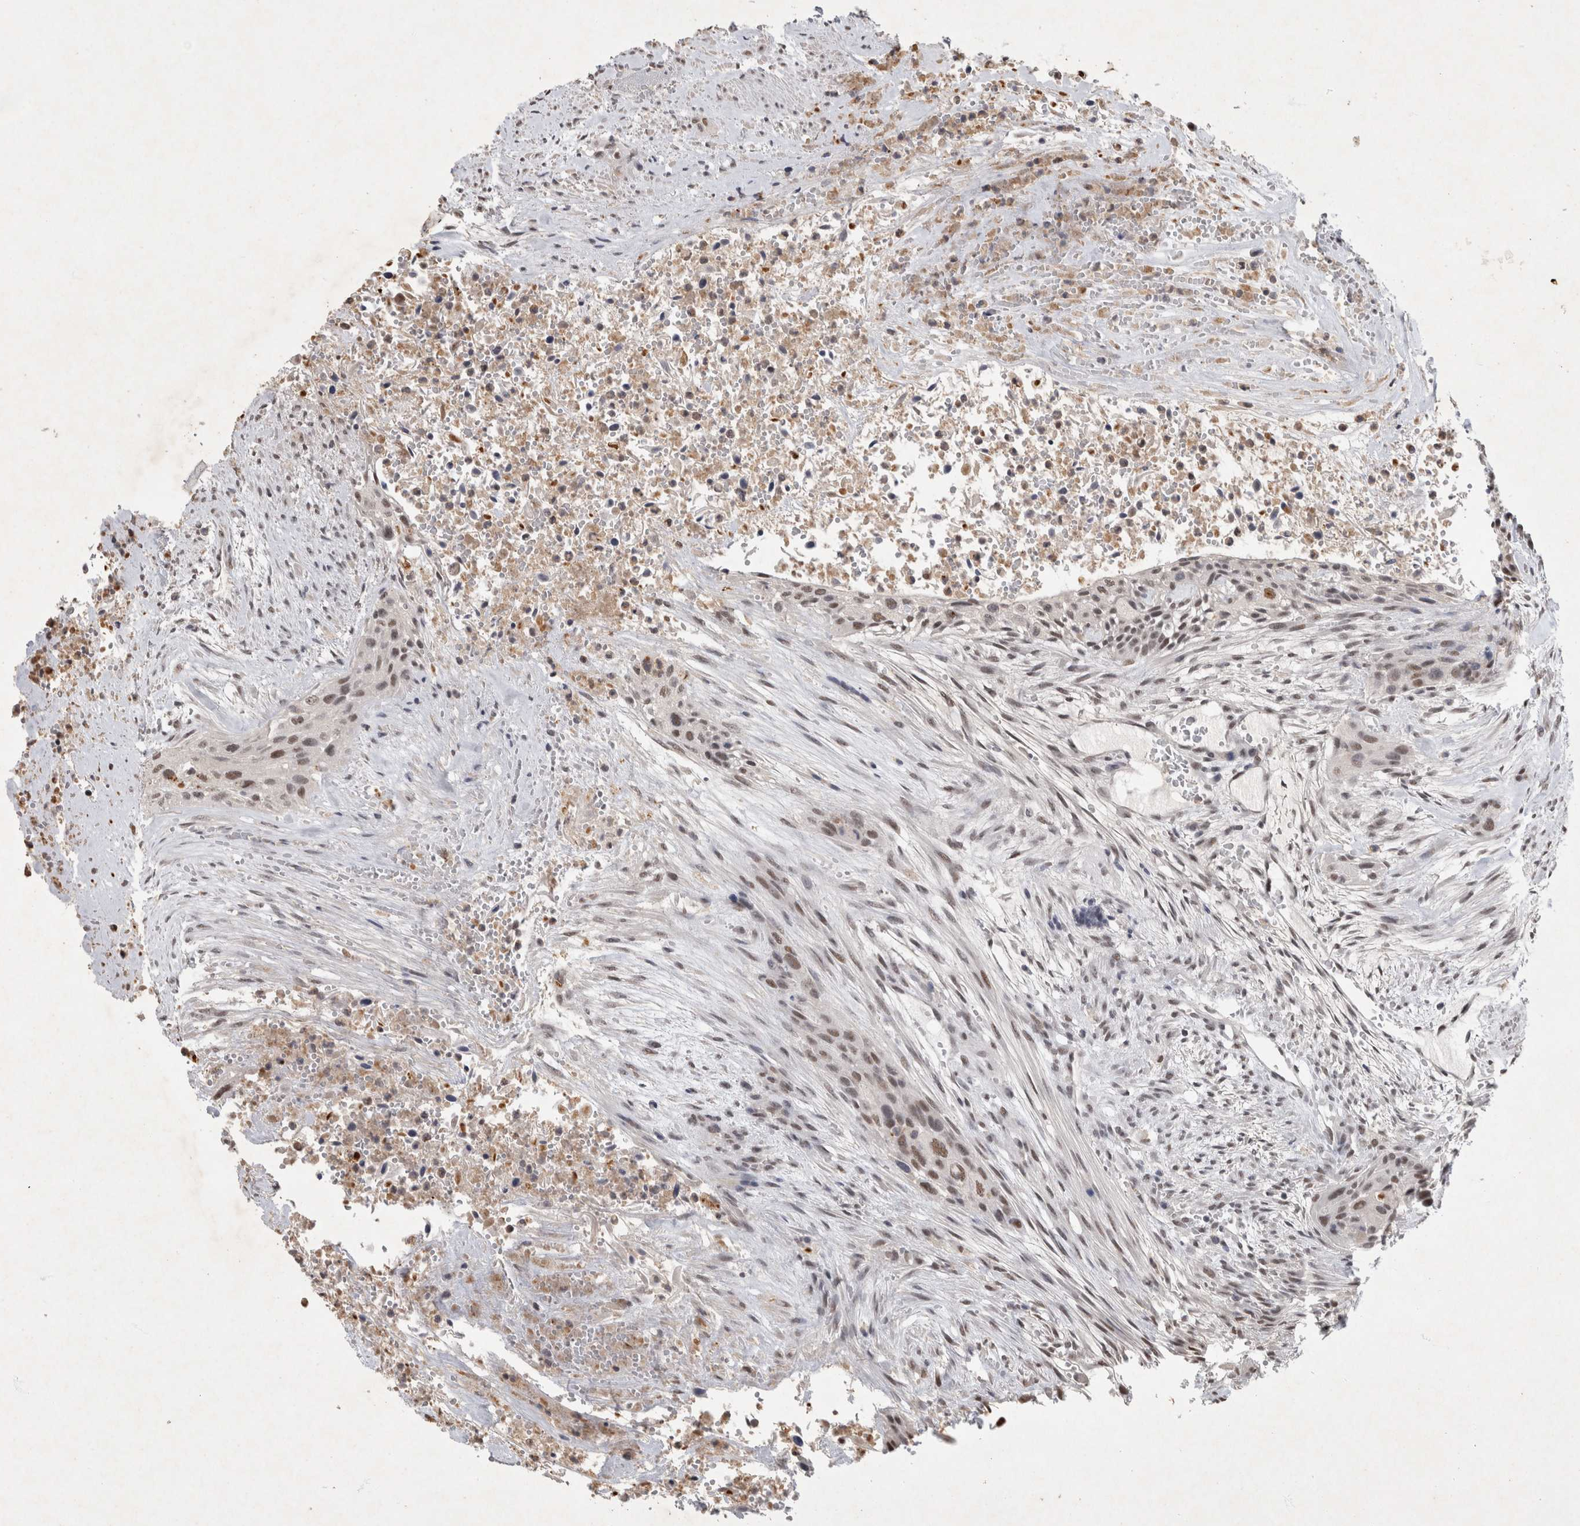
{"staining": {"intensity": "moderate", "quantity": "<25%", "location": "nuclear"}, "tissue": "urothelial cancer", "cell_type": "Tumor cells", "image_type": "cancer", "snomed": [{"axis": "morphology", "description": "Urothelial carcinoma, High grade"}, {"axis": "topography", "description": "Urinary bladder"}], "caption": "Immunohistochemical staining of human urothelial cancer reveals low levels of moderate nuclear protein positivity in about <25% of tumor cells.", "gene": "XRCC5", "patient": {"sex": "male", "age": 35}}